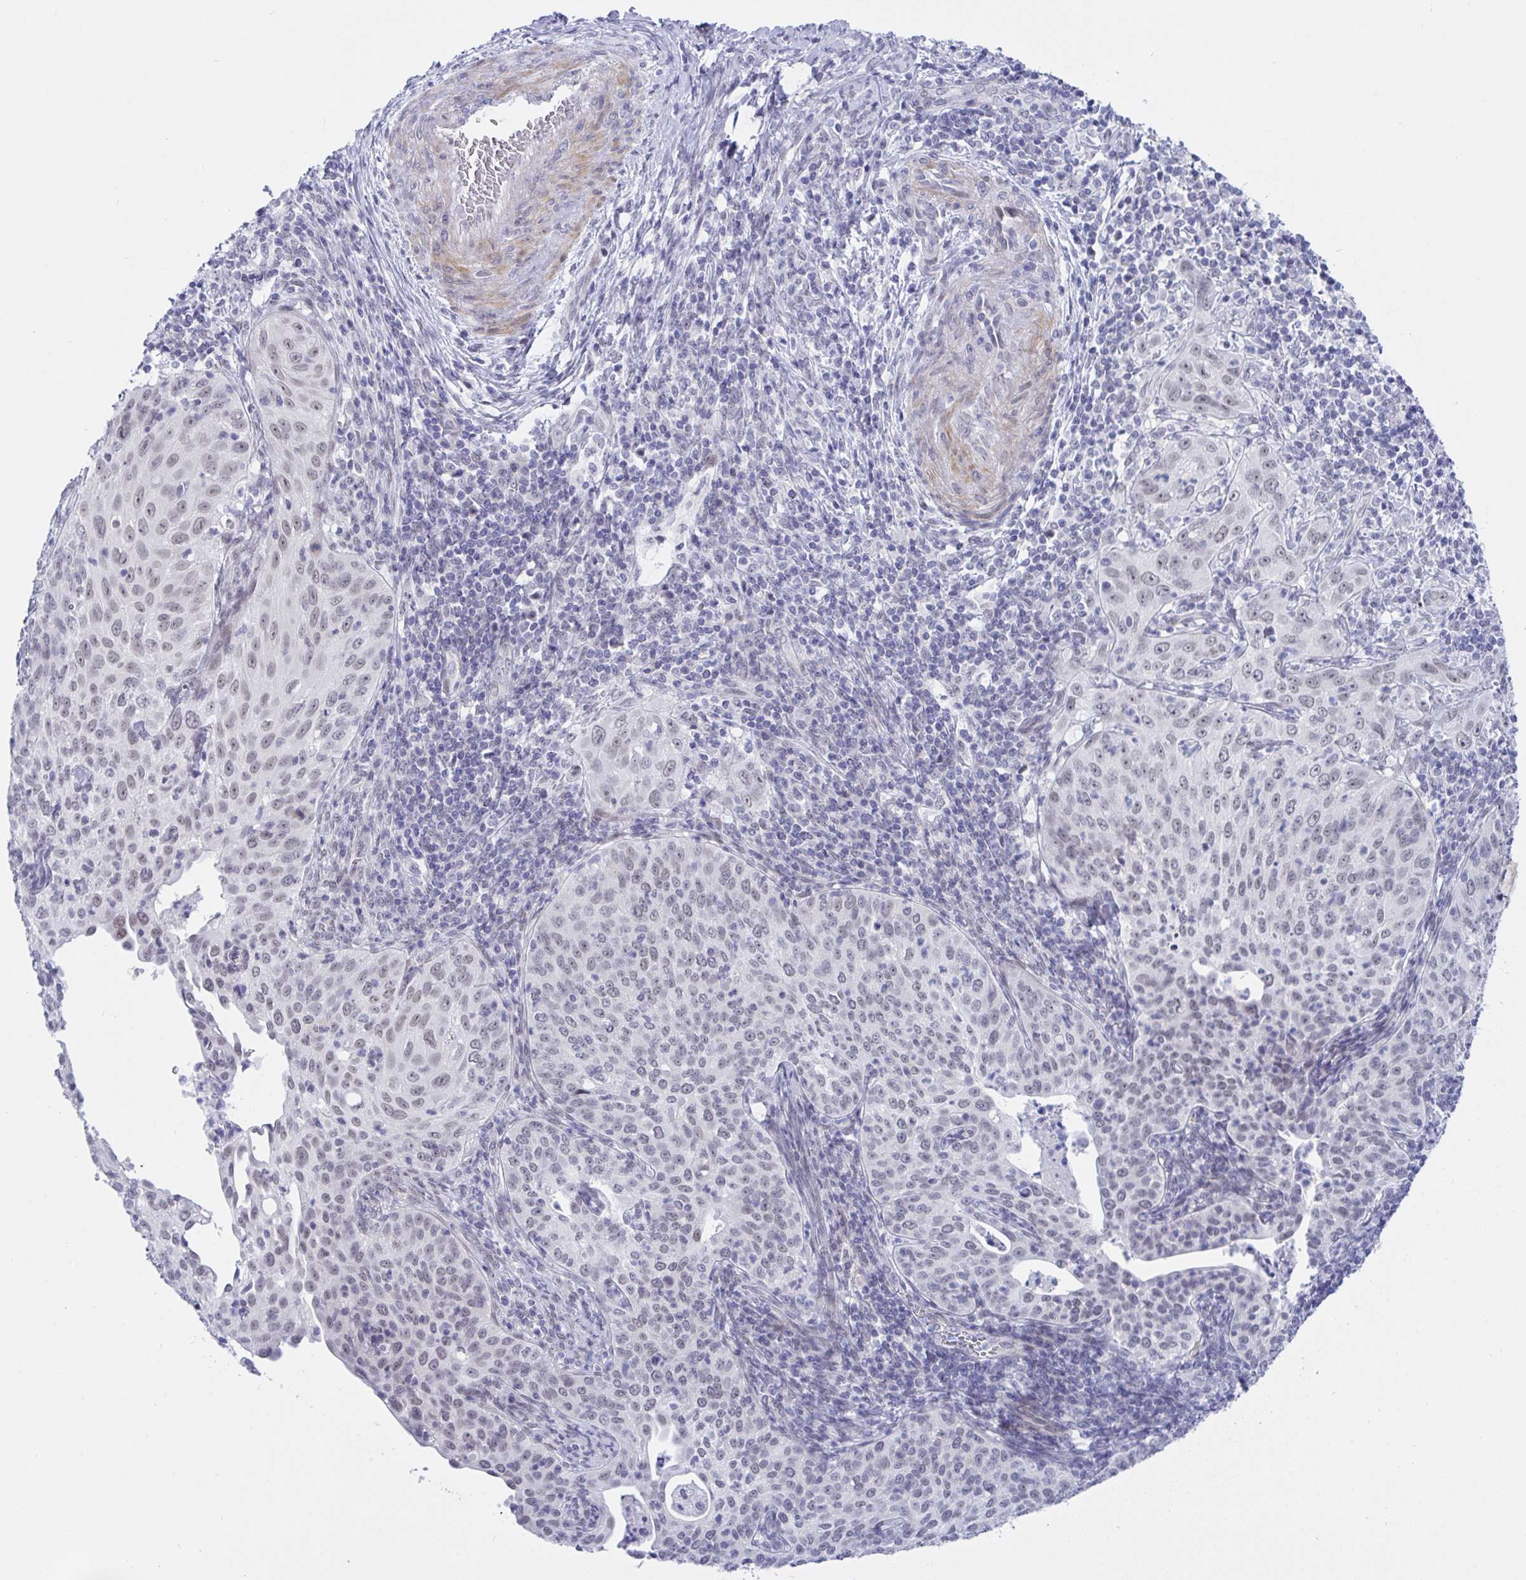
{"staining": {"intensity": "negative", "quantity": "none", "location": "none"}, "tissue": "cervical cancer", "cell_type": "Tumor cells", "image_type": "cancer", "snomed": [{"axis": "morphology", "description": "Squamous cell carcinoma, NOS"}, {"axis": "topography", "description": "Cervix"}], "caption": "This histopathology image is of cervical cancer (squamous cell carcinoma) stained with immunohistochemistry to label a protein in brown with the nuclei are counter-stained blue. There is no expression in tumor cells.", "gene": "FBXL22", "patient": {"sex": "female", "age": 30}}